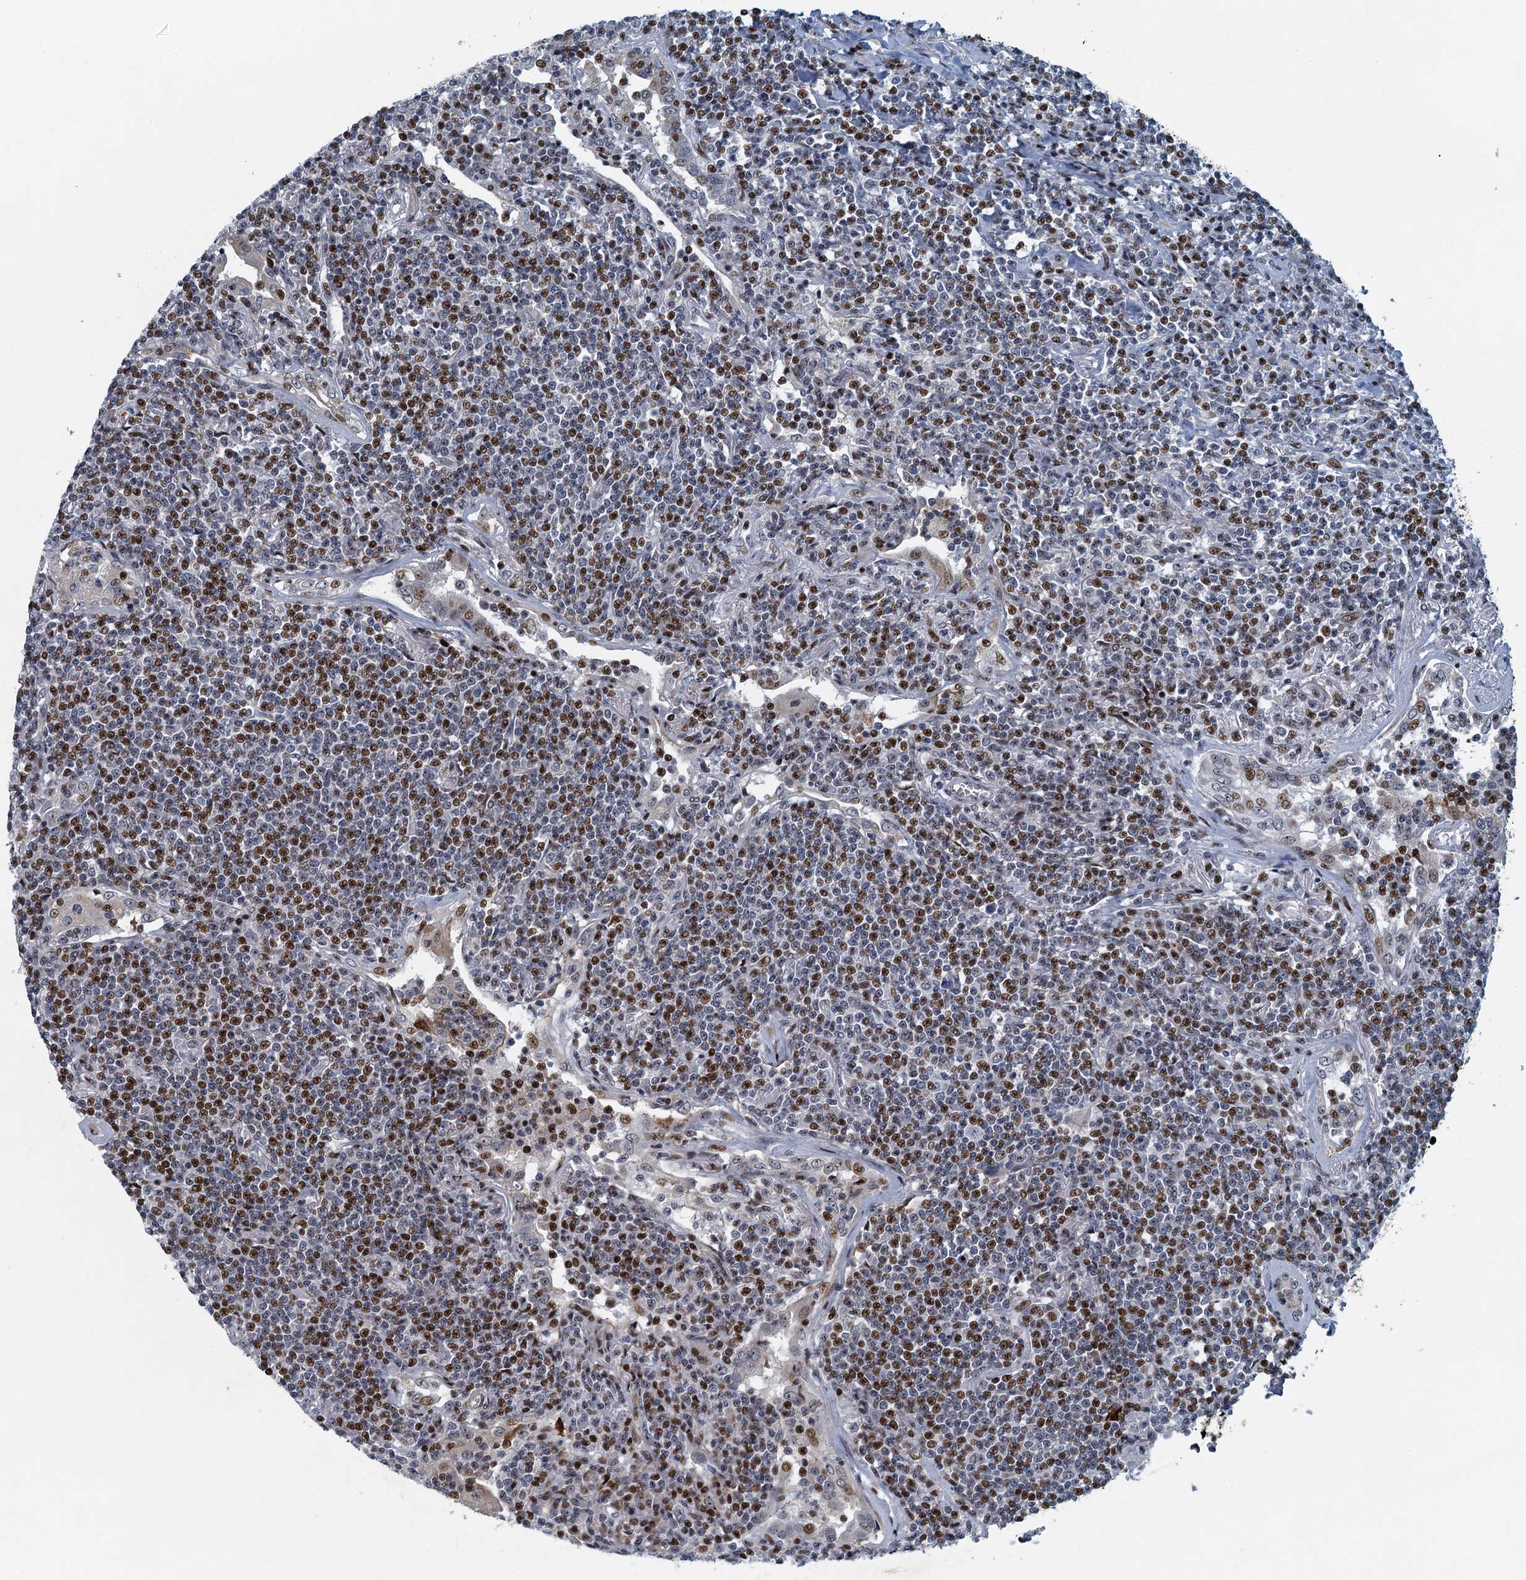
{"staining": {"intensity": "strong", "quantity": "25%-75%", "location": "nuclear"}, "tissue": "lymphoma", "cell_type": "Tumor cells", "image_type": "cancer", "snomed": [{"axis": "morphology", "description": "Malignant lymphoma, non-Hodgkin's type, Low grade"}, {"axis": "topography", "description": "Lung"}], "caption": "Protein expression by immunohistochemistry exhibits strong nuclear positivity in approximately 25%-75% of tumor cells in lymphoma.", "gene": "ANKRD13D", "patient": {"sex": "female", "age": 71}}